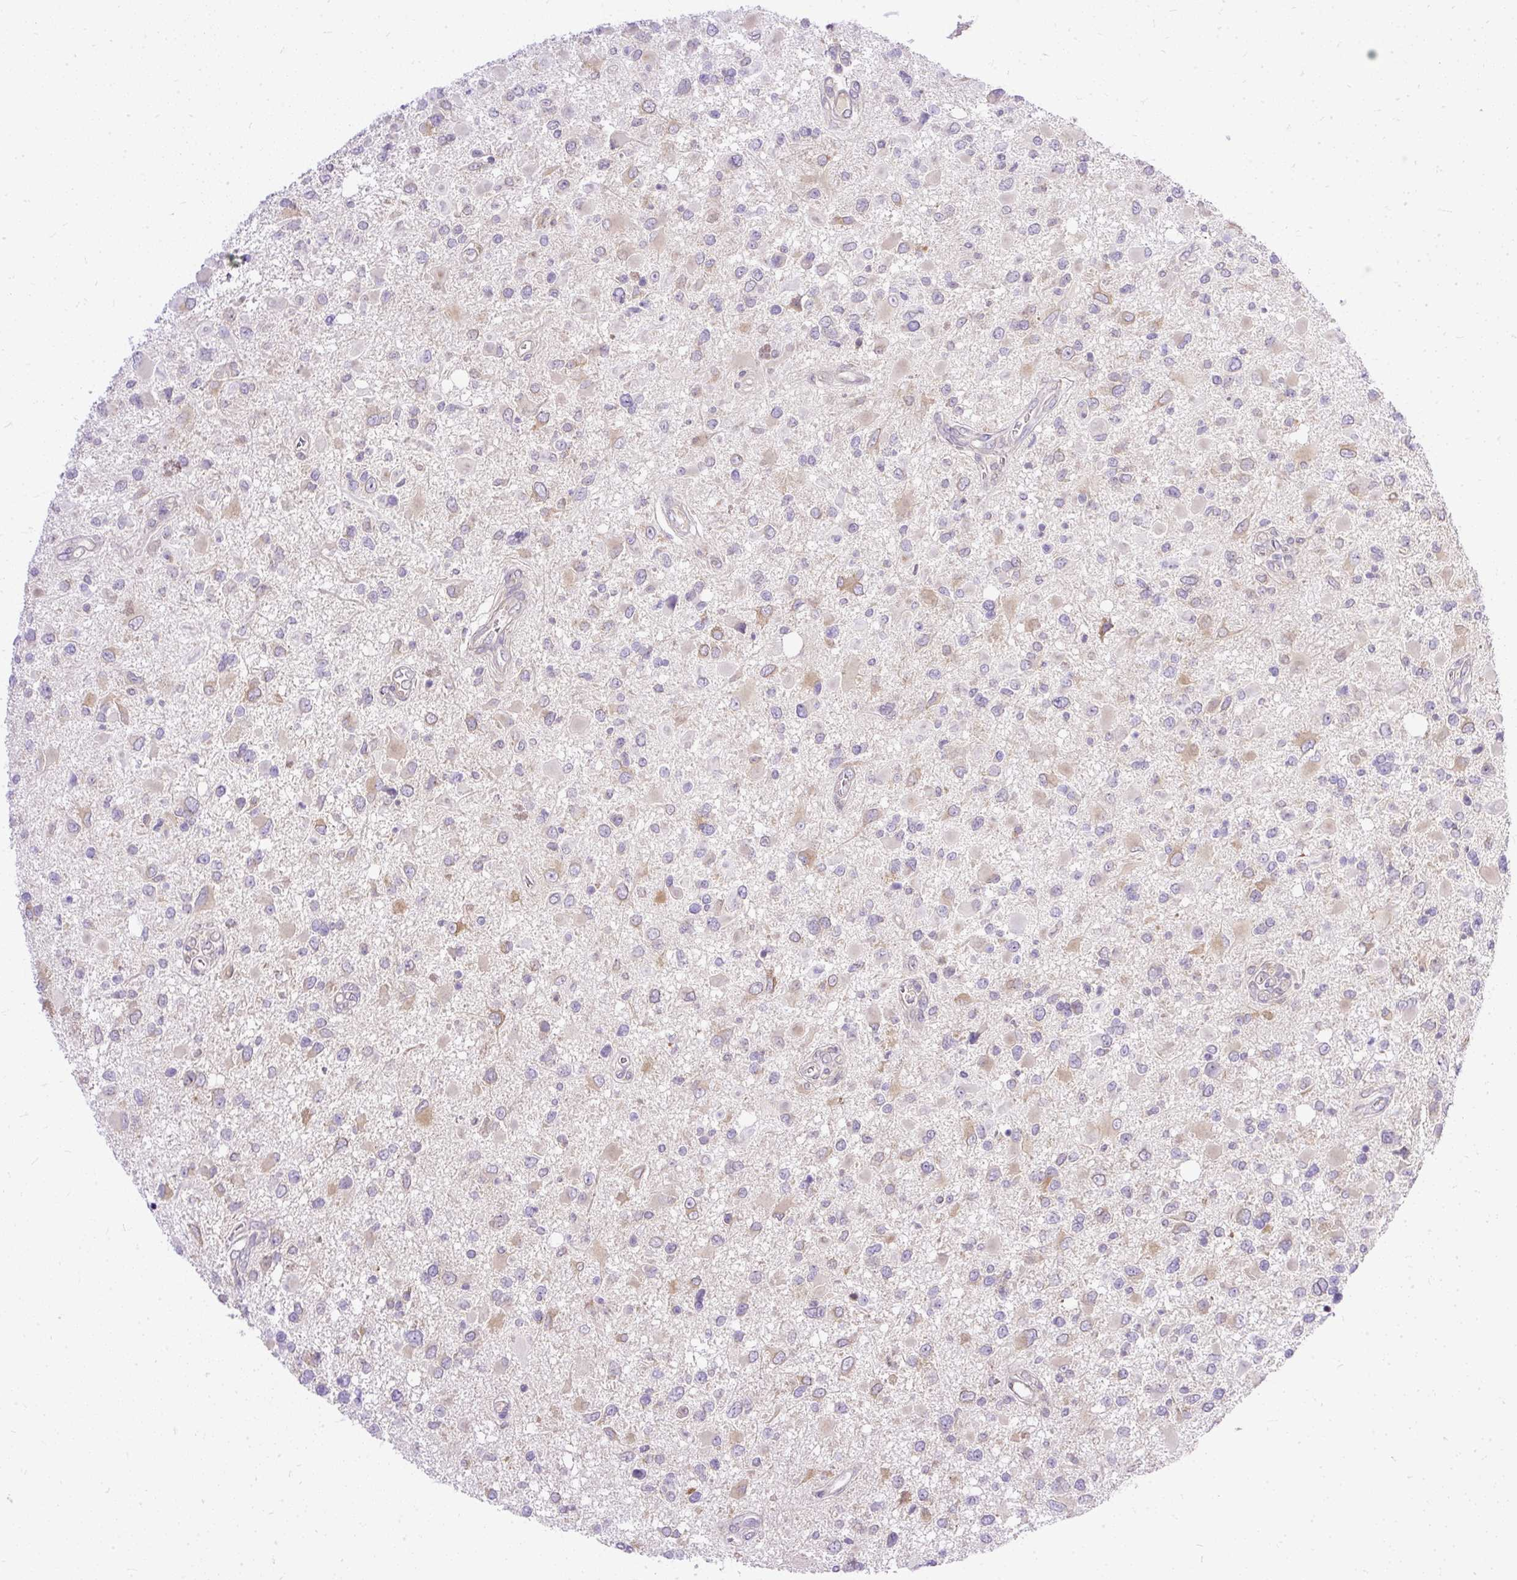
{"staining": {"intensity": "weak", "quantity": "<25%", "location": "cytoplasmic/membranous"}, "tissue": "glioma", "cell_type": "Tumor cells", "image_type": "cancer", "snomed": [{"axis": "morphology", "description": "Glioma, malignant, High grade"}, {"axis": "topography", "description": "Brain"}], "caption": "A histopathology image of glioma stained for a protein demonstrates no brown staining in tumor cells. Brightfield microscopy of immunohistochemistry stained with DAB (brown) and hematoxylin (blue), captured at high magnification.", "gene": "AMFR", "patient": {"sex": "male", "age": 53}}